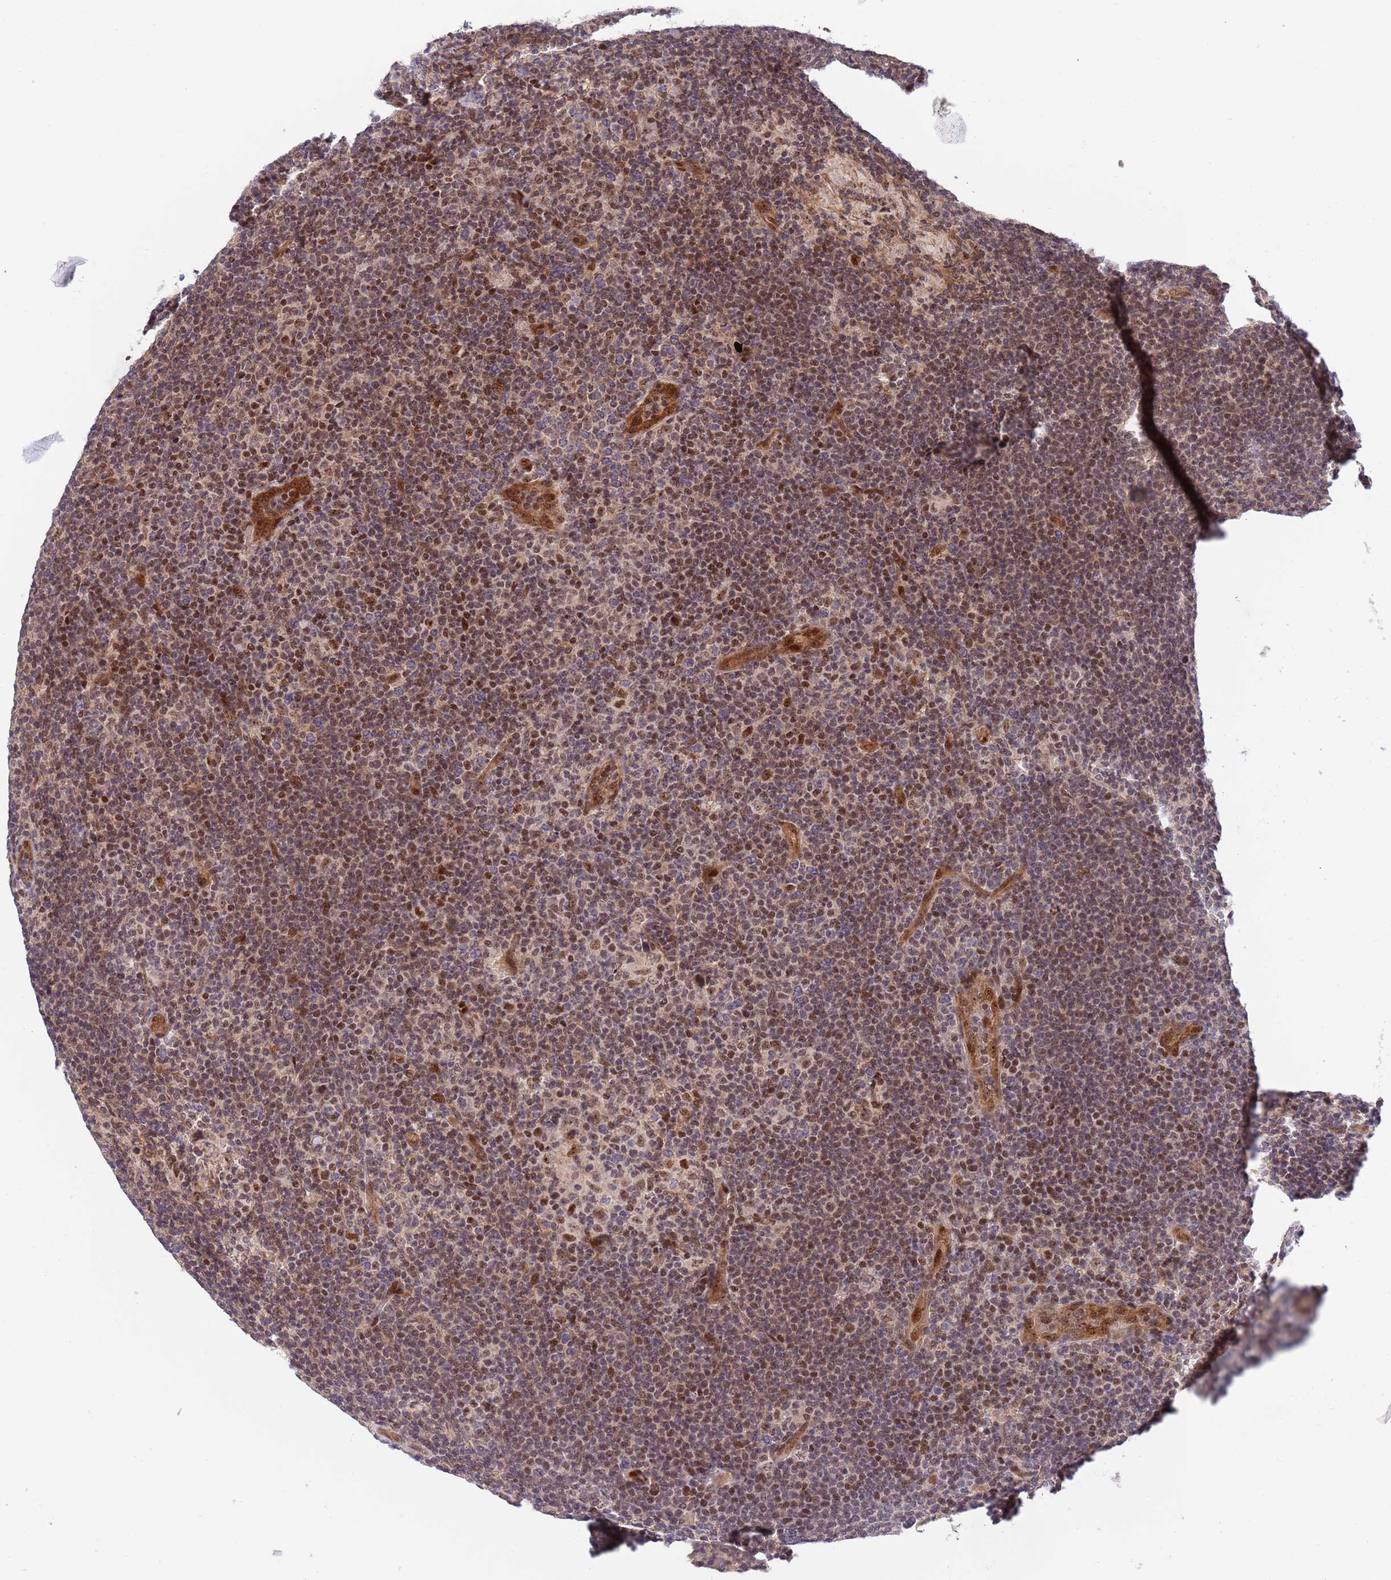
{"staining": {"intensity": "moderate", "quantity": ">75%", "location": "nuclear"}, "tissue": "lymphoma", "cell_type": "Tumor cells", "image_type": "cancer", "snomed": [{"axis": "morphology", "description": "Hodgkin's disease, NOS"}, {"axis": "topography", "description": "Lymph node"}], "caption": "The histopathology image reveals staining of Hodgkin's disease, revealing moderate nuclear protein positivity (brown color) within tumor cells. Nuclei are stained in blue.", "gene": "TBX10", "patient": {"sex": "female", "age": 57}}